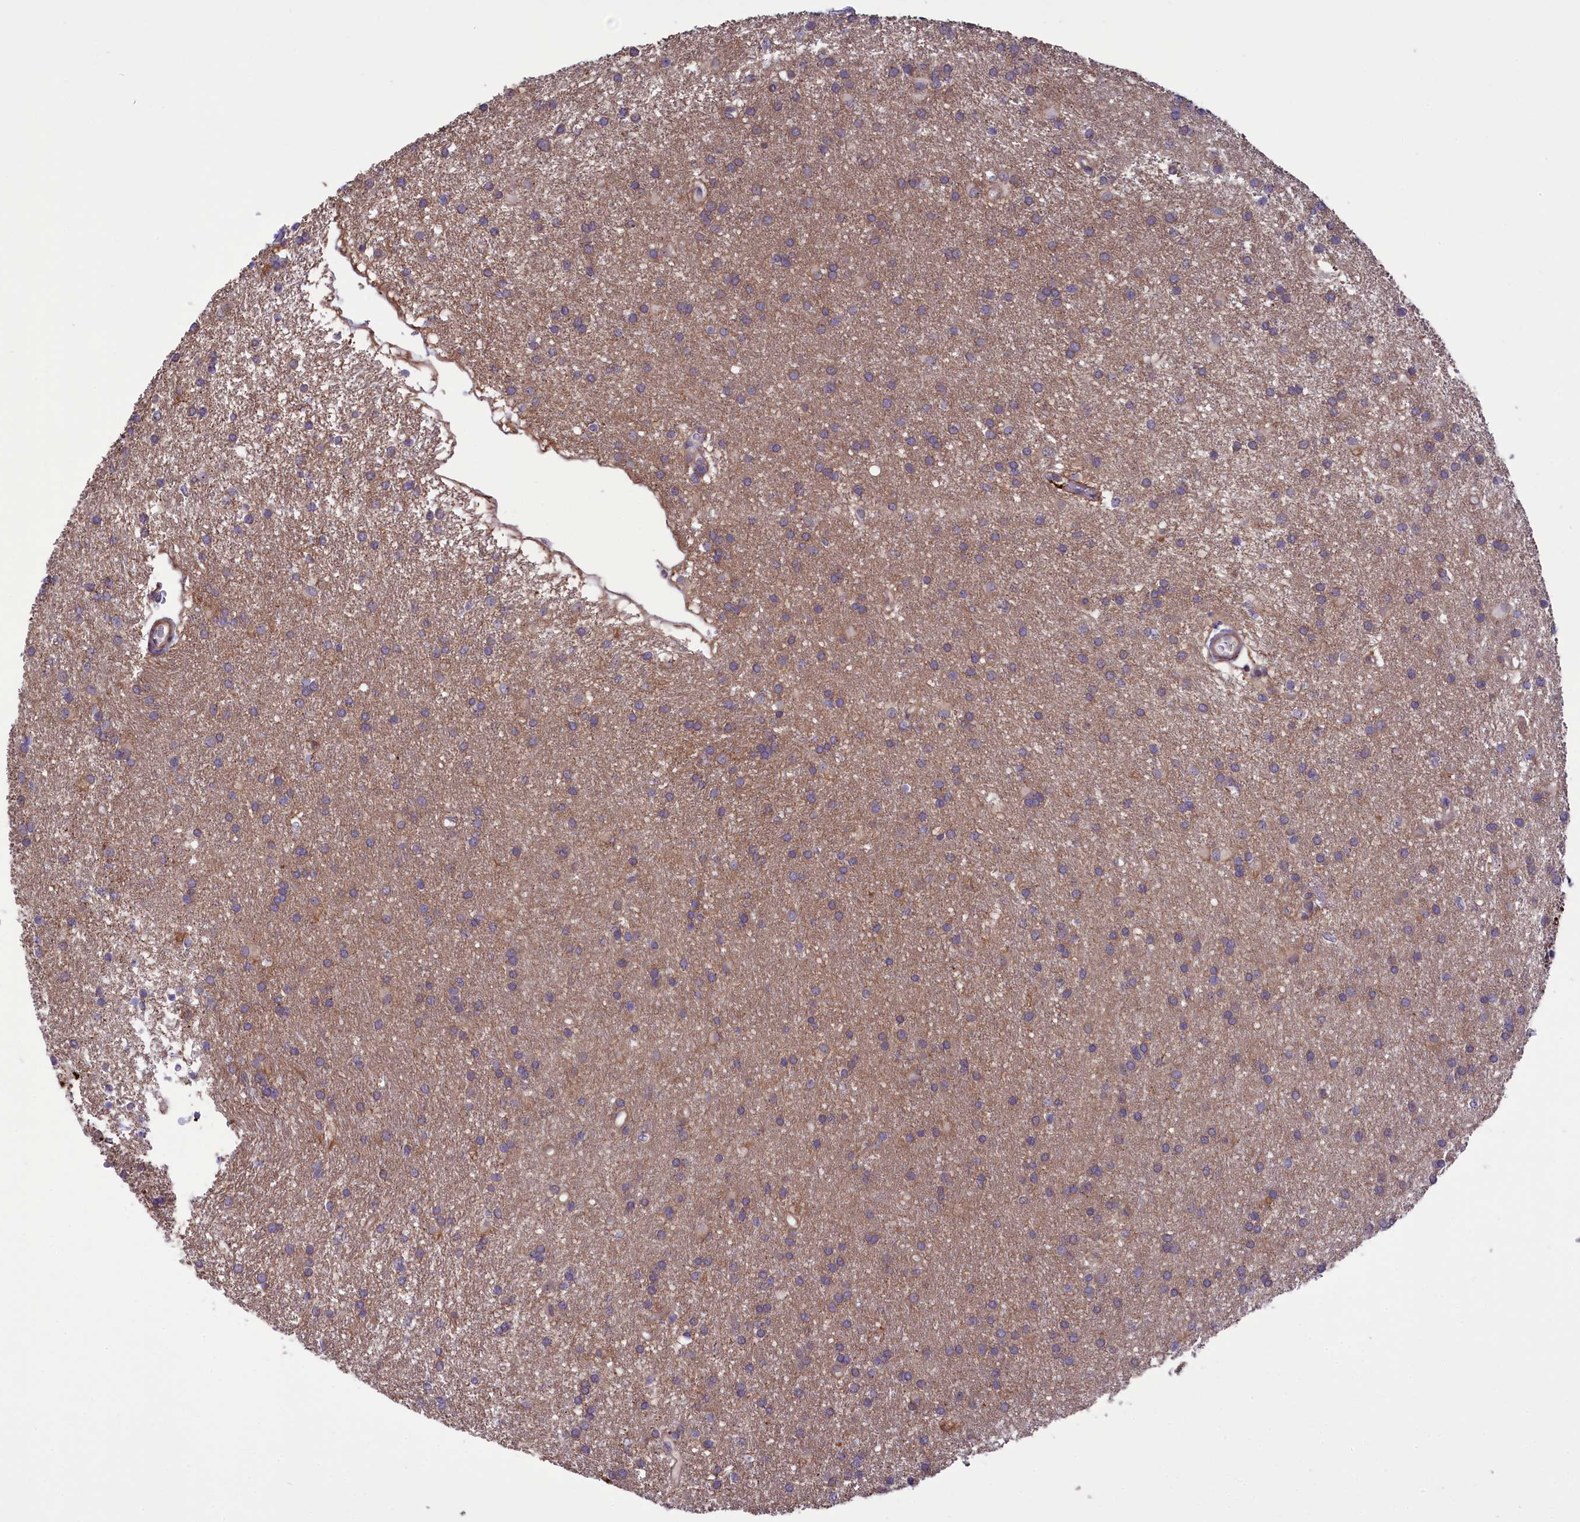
{"staining": {"intensity": "weak", "quantity": "25%-75%", "location": "cytoplasmic/membranous"}, "tissue": "glioma", "cell_type": "Tumor cells", "image_type": "cancer", "snomed": [{"axis": "morphology", "description": "Glioma, malignant, High grade"}, {"axis": "topography", "description": "Brain"}], "caption": "Immunohistochemistry histopathology image of glioma stained for a protein (brown), which displays low levels of weak cytoplasmic/membranous expression in about 25%-75% of tumor cells.", "gene": "HEATR3", "patient": {"sex": "male", "age": 77}}